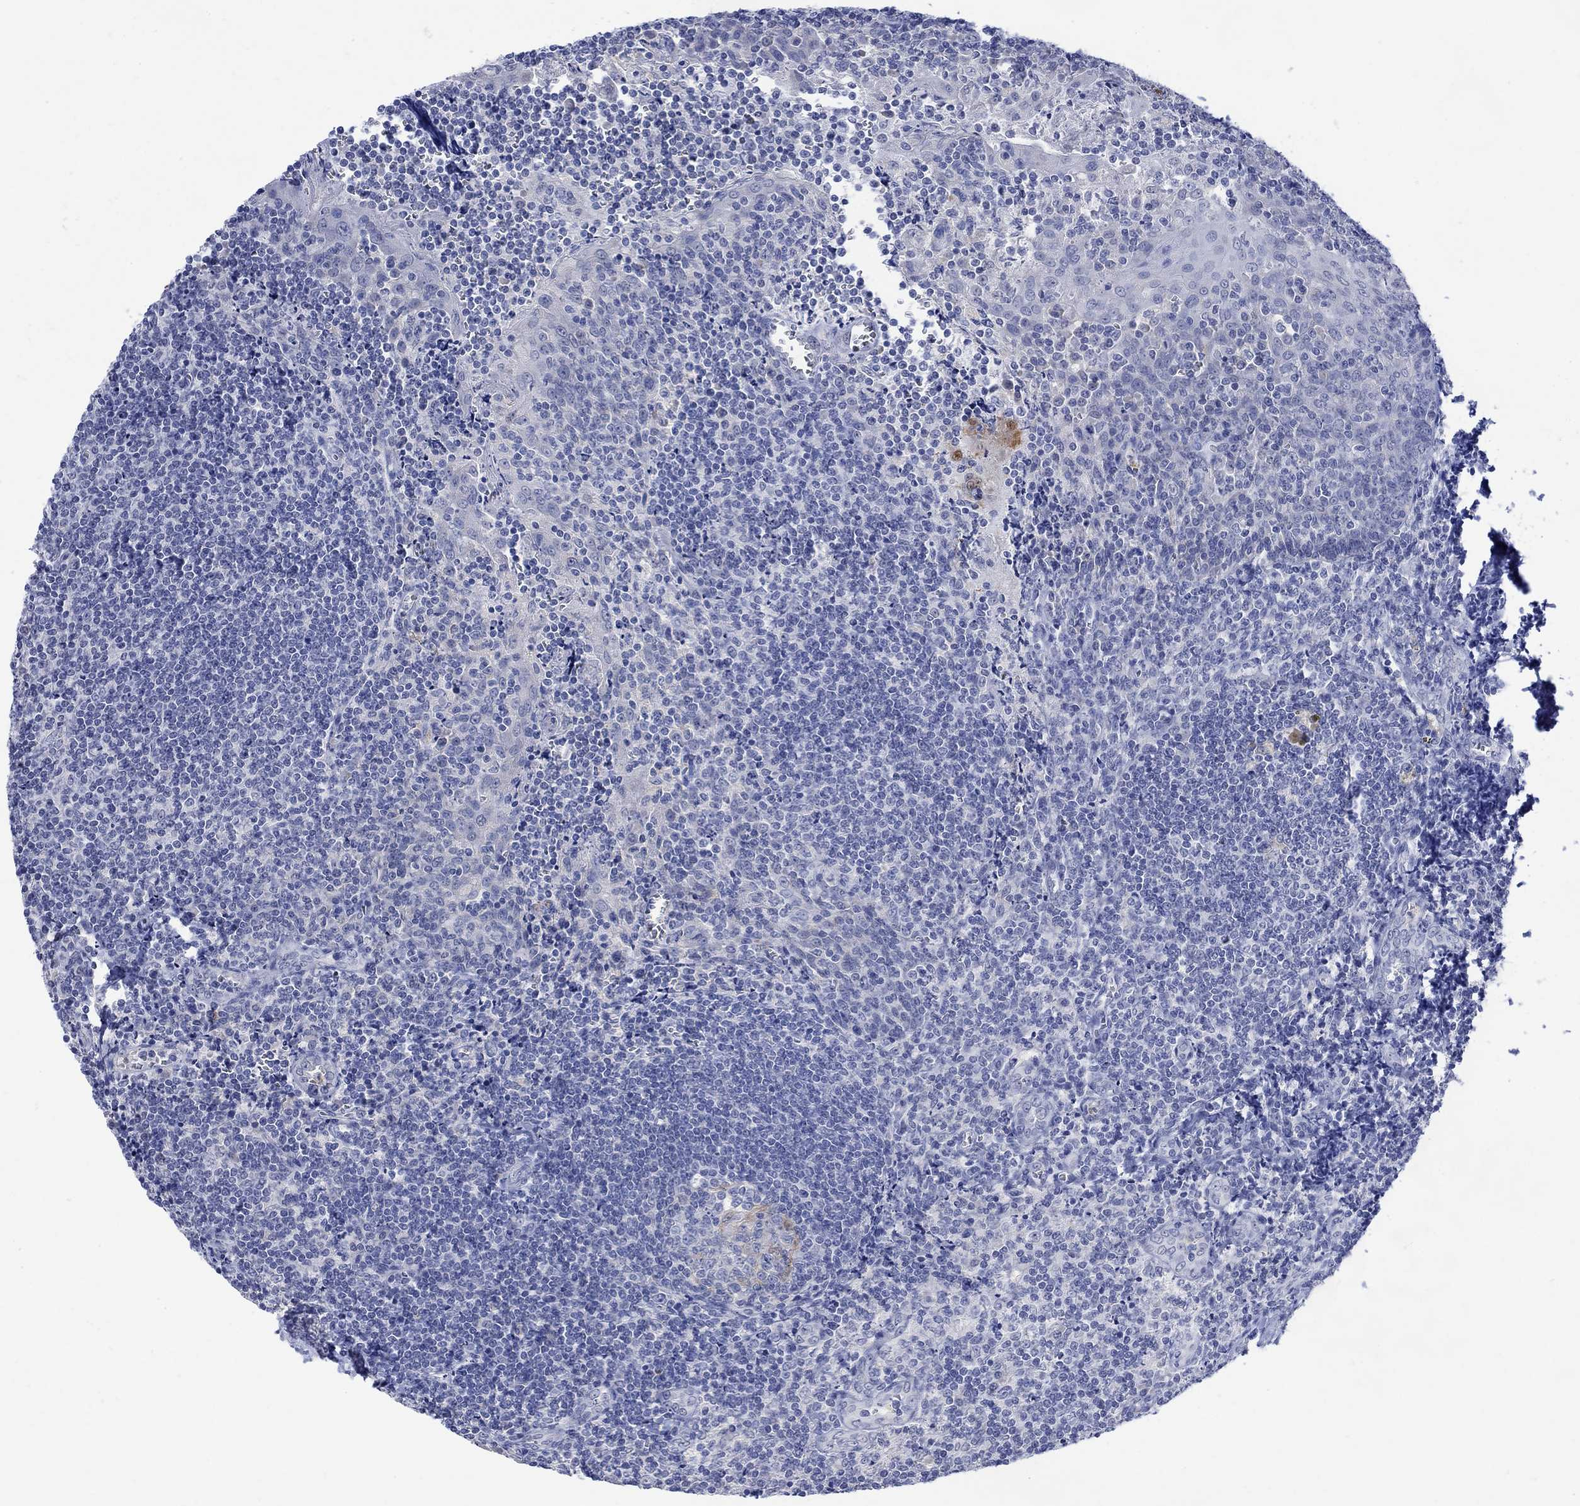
{"staining": {"intensity": "moderate", "quantity": "<25%", "location": "cytoplasmic/membranous,nuclear"}, "tissue": "tonsil", "cell_type": "Germinal center cells", "image_type": "normal", "snomed": [{"axis": "morphology", "description": "Normal tissue, NOS"}, {"axis": "morphology", "description": "Inflammation, NOS"}, {"axis": "topography", "description": "Tonsil"}], "caption": "A brown stain highlights moderate cytoplasmic/membranous,nuclear staining of a protein in germinal center cells of normal human tonsil.", "gene": "FBP2", "patient": {"sex": "female", "age": 31}}